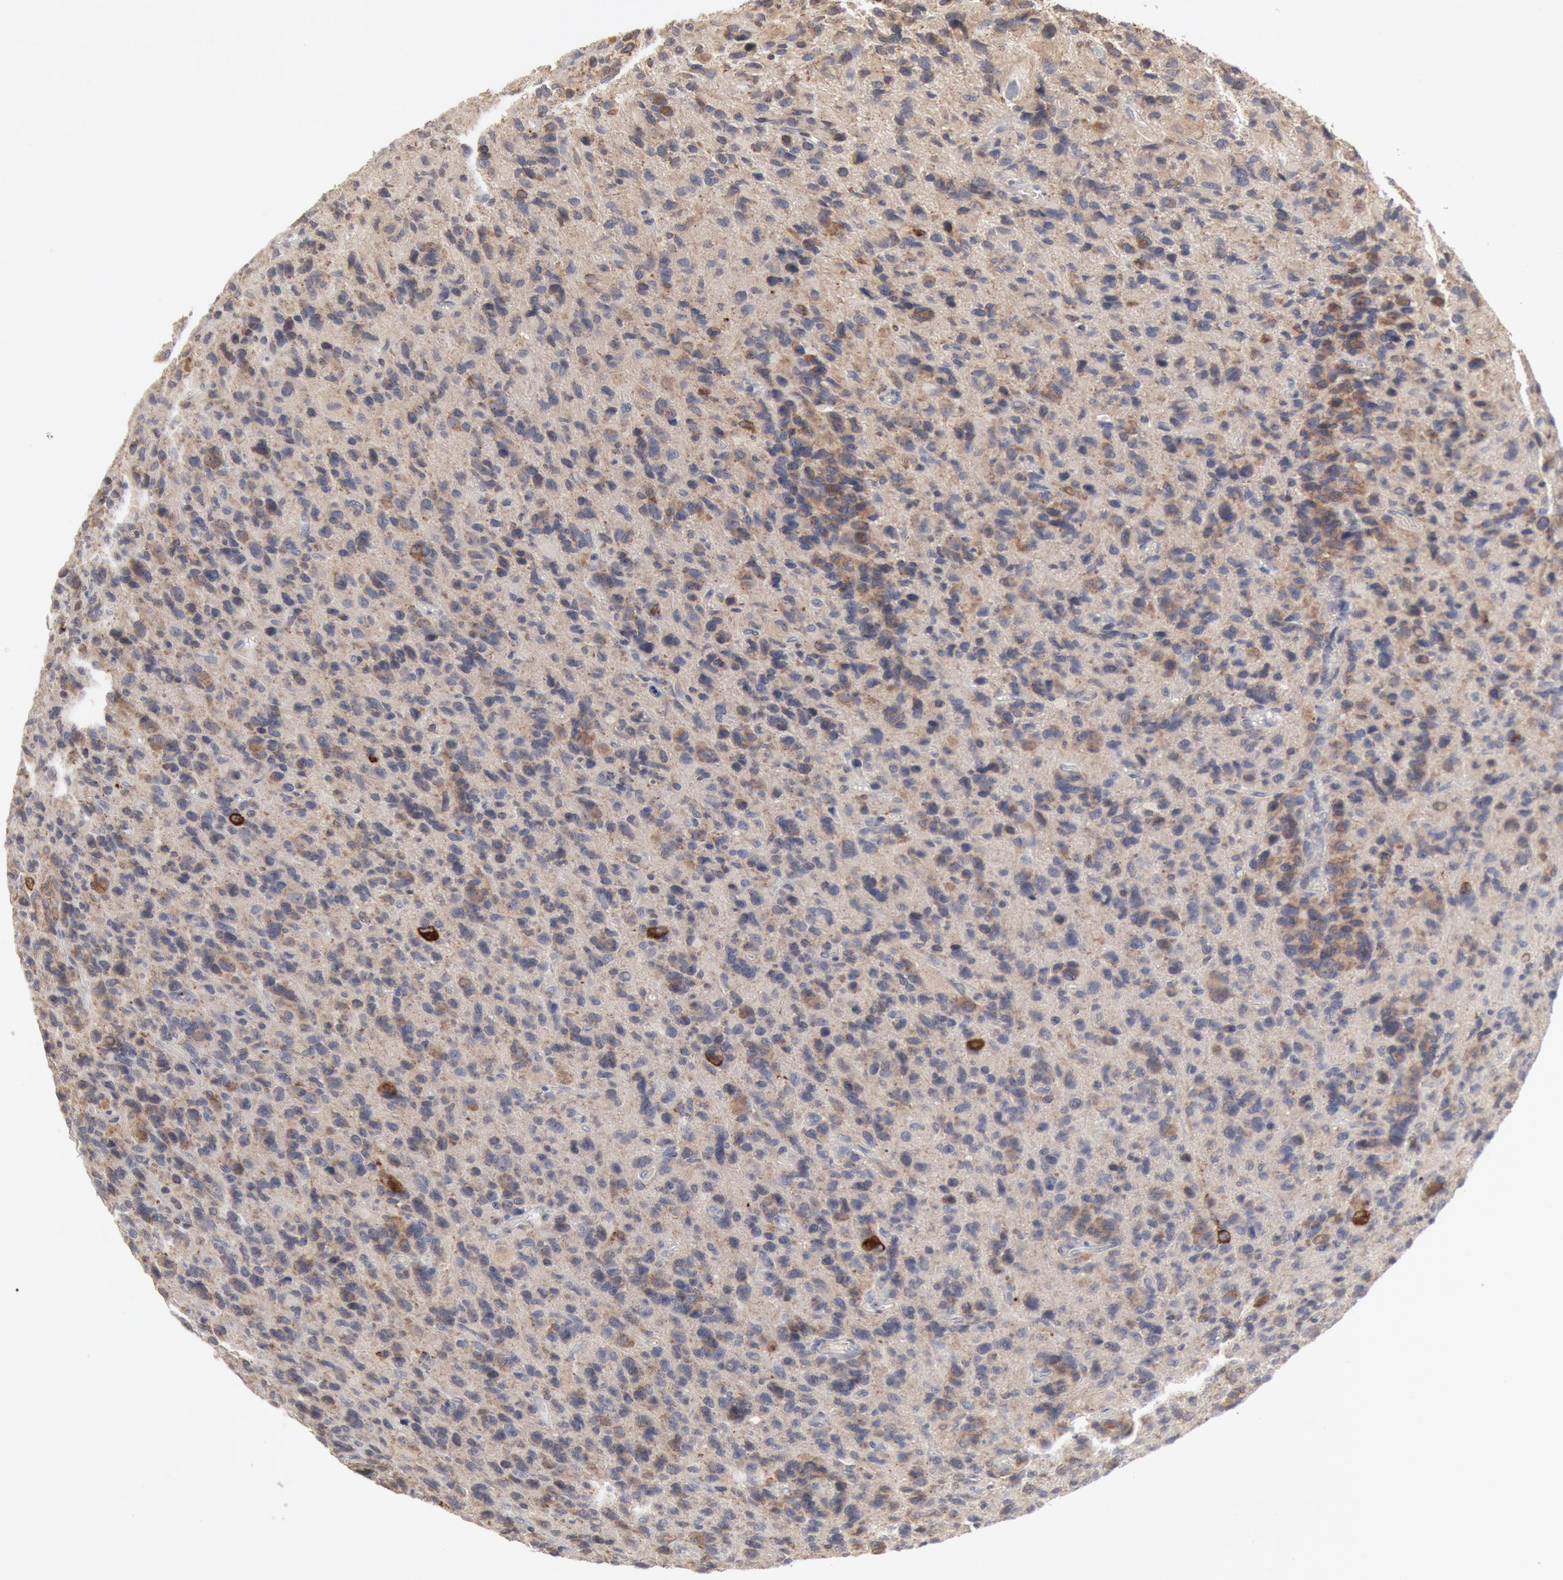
{"staining": {"intensity": "negative", "quantity": "none", "location": "none"}, "tissue": "glioma", "cell_type": "Tumor cells", "image_type": "cancer", "snomed": [{"axis": "morphology", "description": "Glioma, malignant, High grade"}, {"axis": "topography", "description": "Brain"}], "caption": "This photomicrograph is of malignant high-grade glioma stained with immunohistochemistry (IHC) to label a protein in brown with the nuclei are counter-stained blue. There is no staining in tumor cells.", "gene": "OSBPL8", "patient": {"sex": "male", "age": 77}}